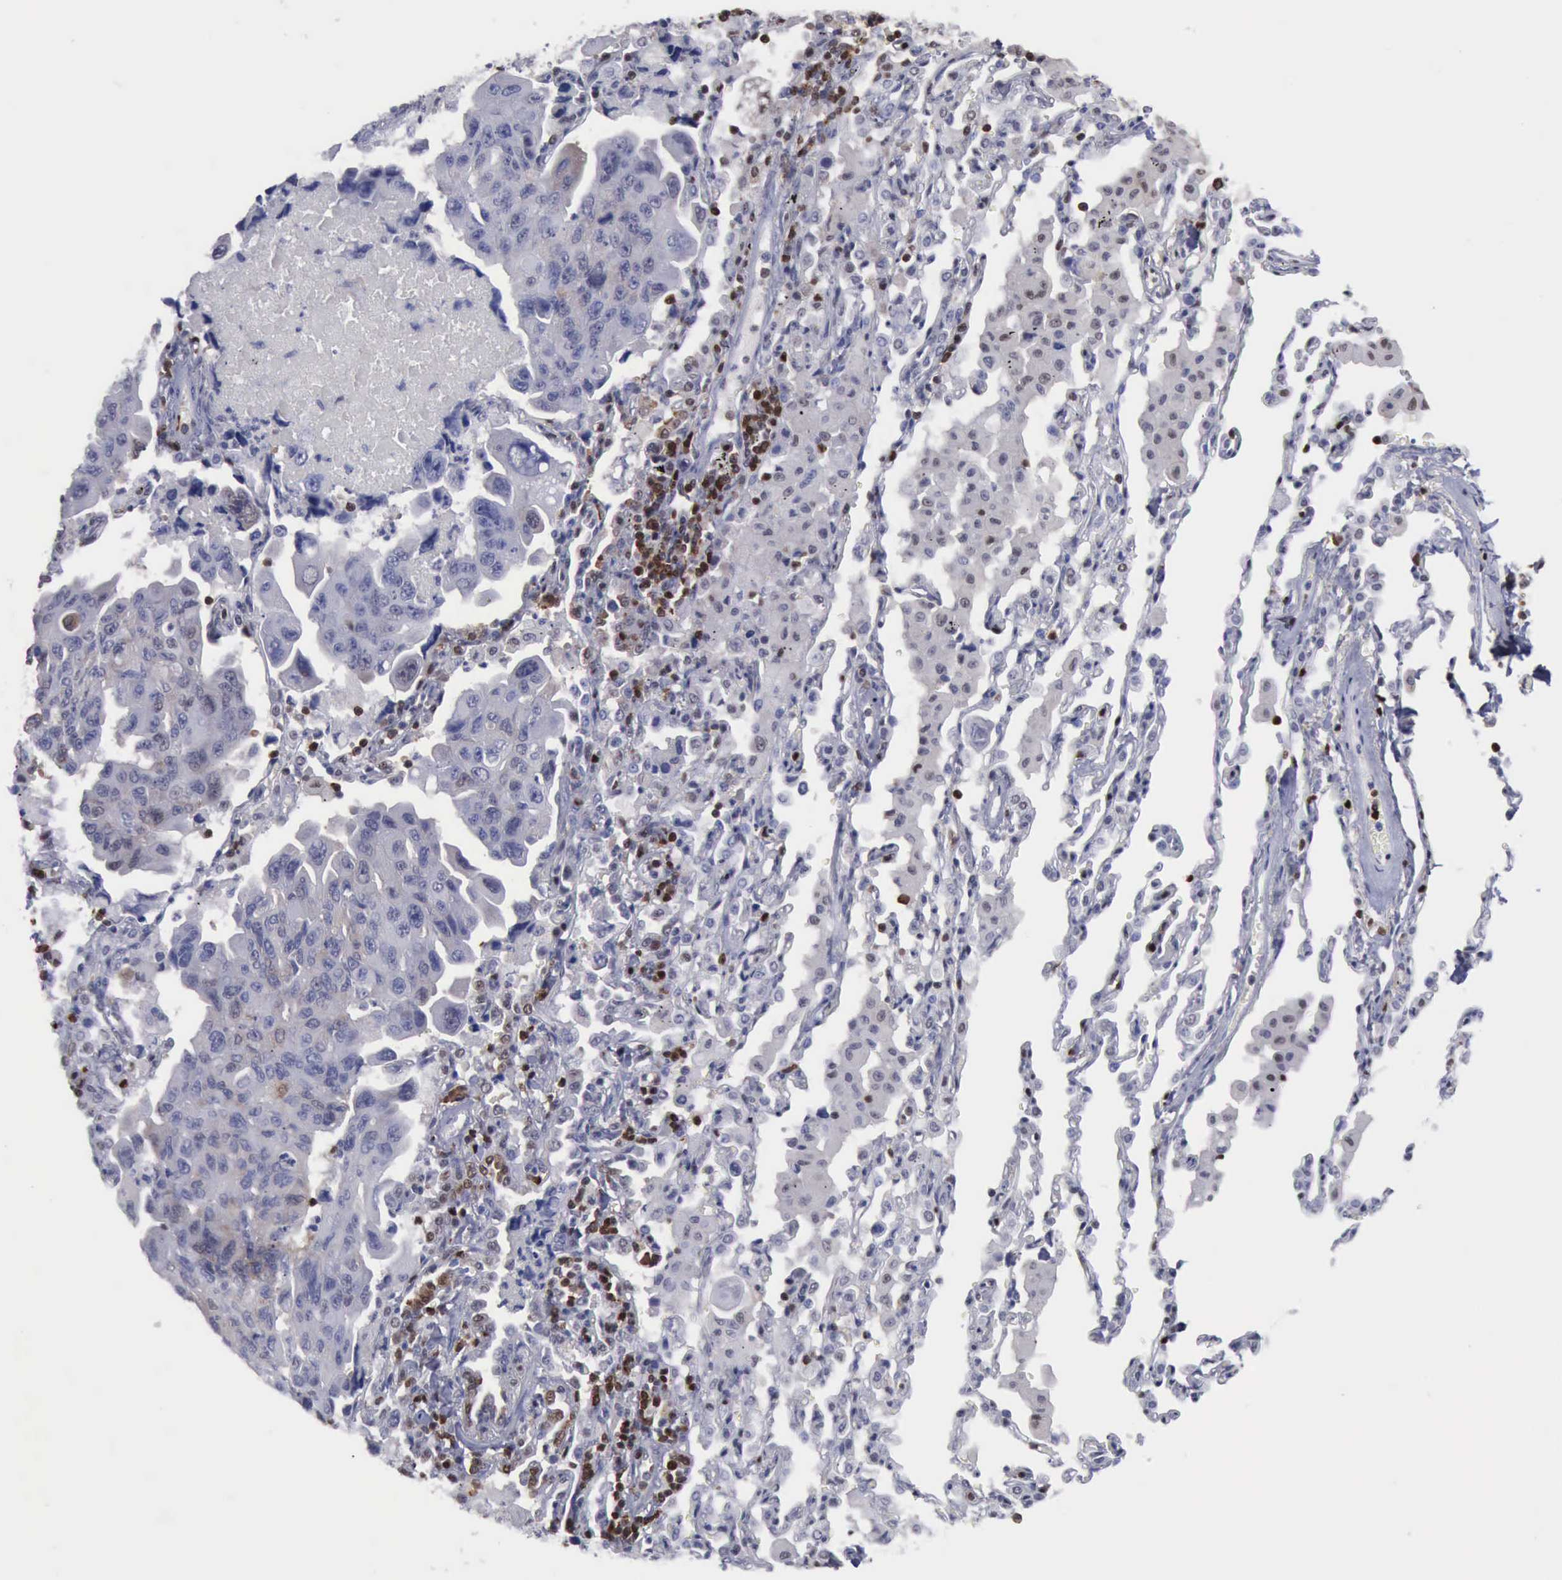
{"staining": {"intensity": "negative", "quantity": "none", "location": "none"}, "tissue": "lung cancer", "cell_type": "Tumor cells", "image_type": "cancer", "snomed": [{"axis": "morphology", "description": "Adenocarcinoma, NOS"}, {"axis": "topography", "description": "Lung"}], "caption": "Tumor cells are negative for brown protein staining in lung cancer.", "gene": "PDCD4", "patient": {"sex": "male", "age": 64}}